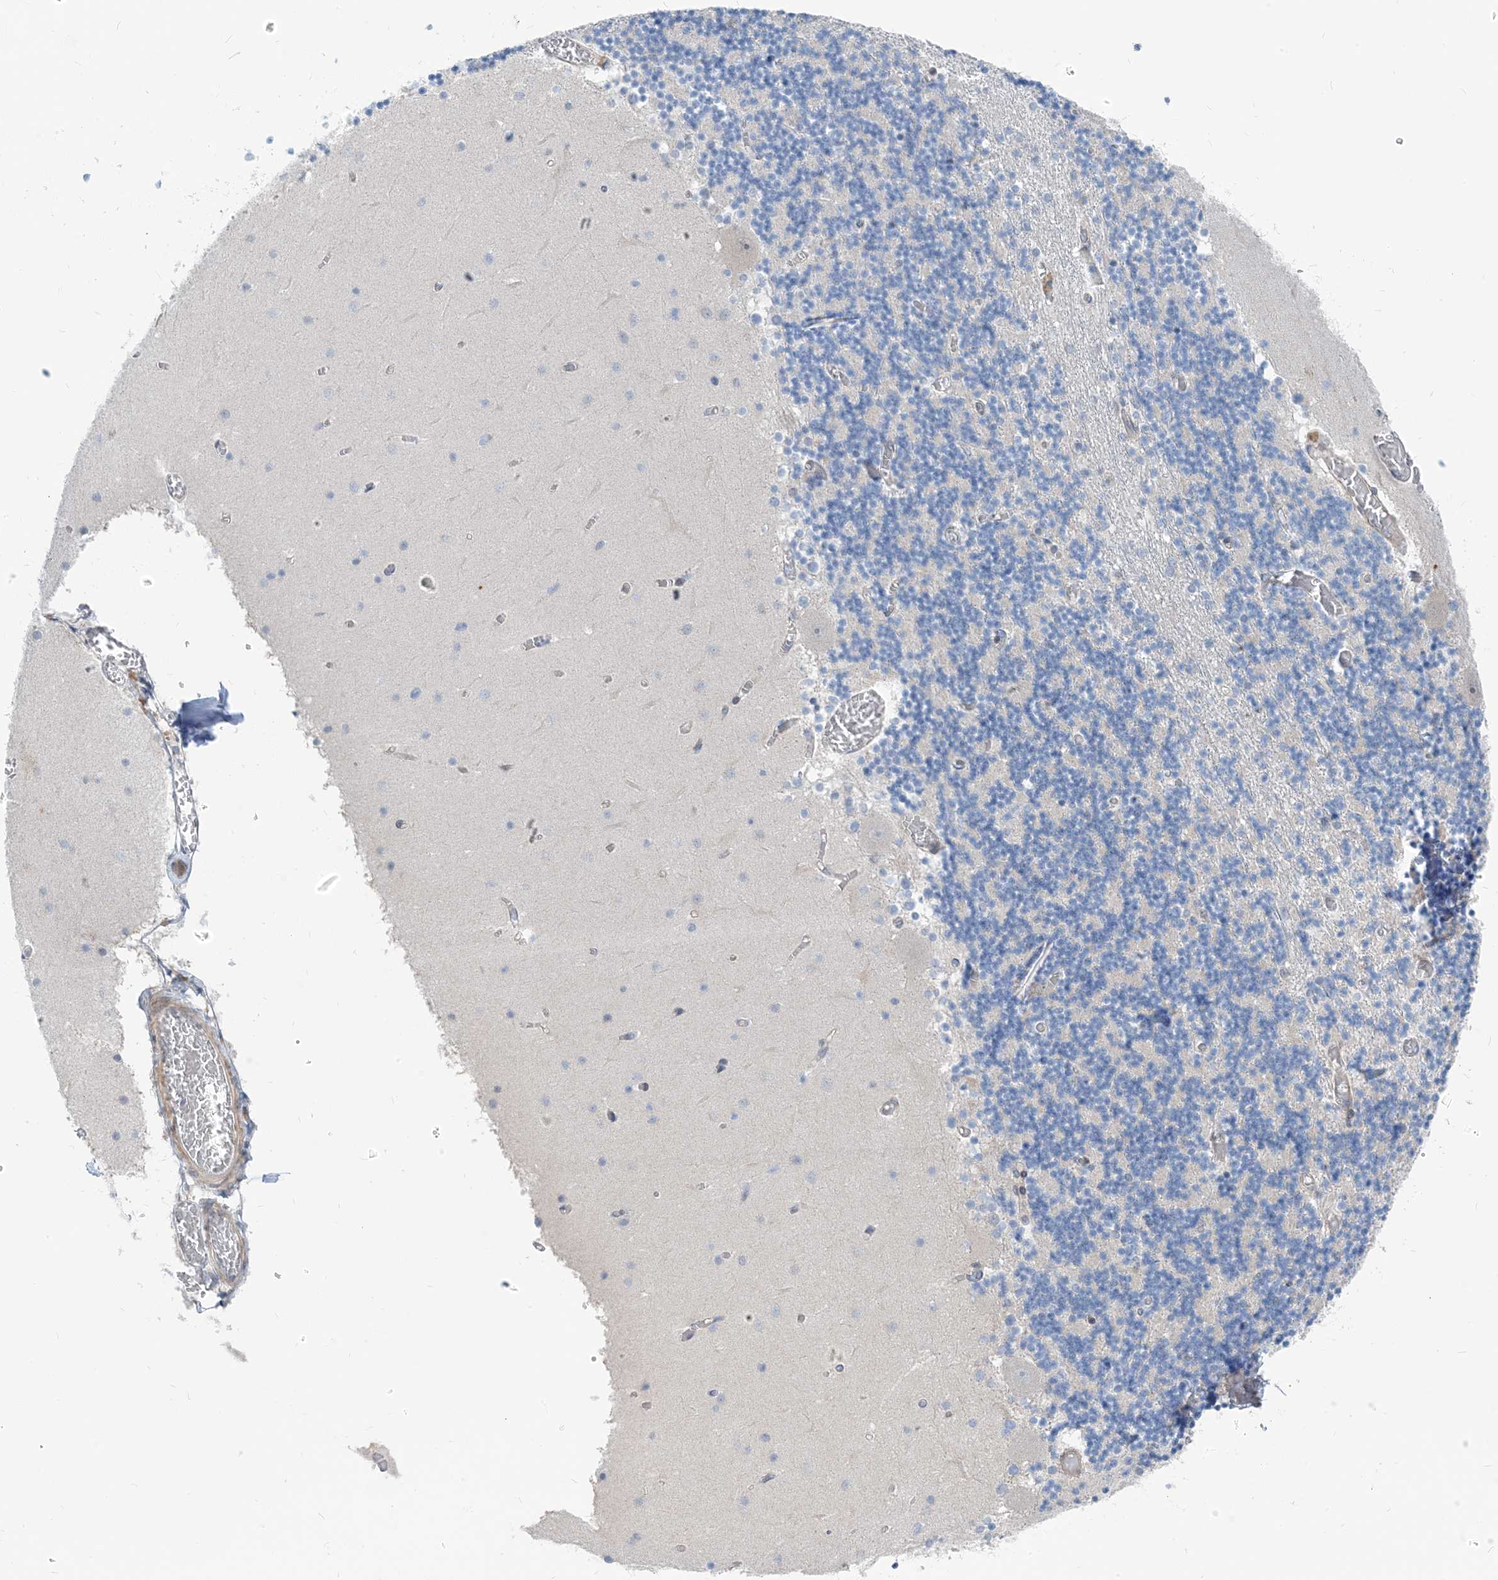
{"staining": {"intensity": "negative", "quantity": "none", "location": "none"}, "tissue": "cerebellum", "cell_type": "Cells in granular layer", "image_type": "normal", "snomed": [{"axis": "morphology", "description": "Normal tissue, NOS"}, {"axis": "topography", "description": "Cerebellum"}], "caption": "IHC photomicrograph of normal cerebellum stained for a protein (brown), which displays no positivity in cells in granular layer. The staining is performed using DAB brown chromogen with nuclei counter-stained in using hematoxylin.", "gene": "PLEKHA3", "patient": {"sex": "female", "age": 28}}